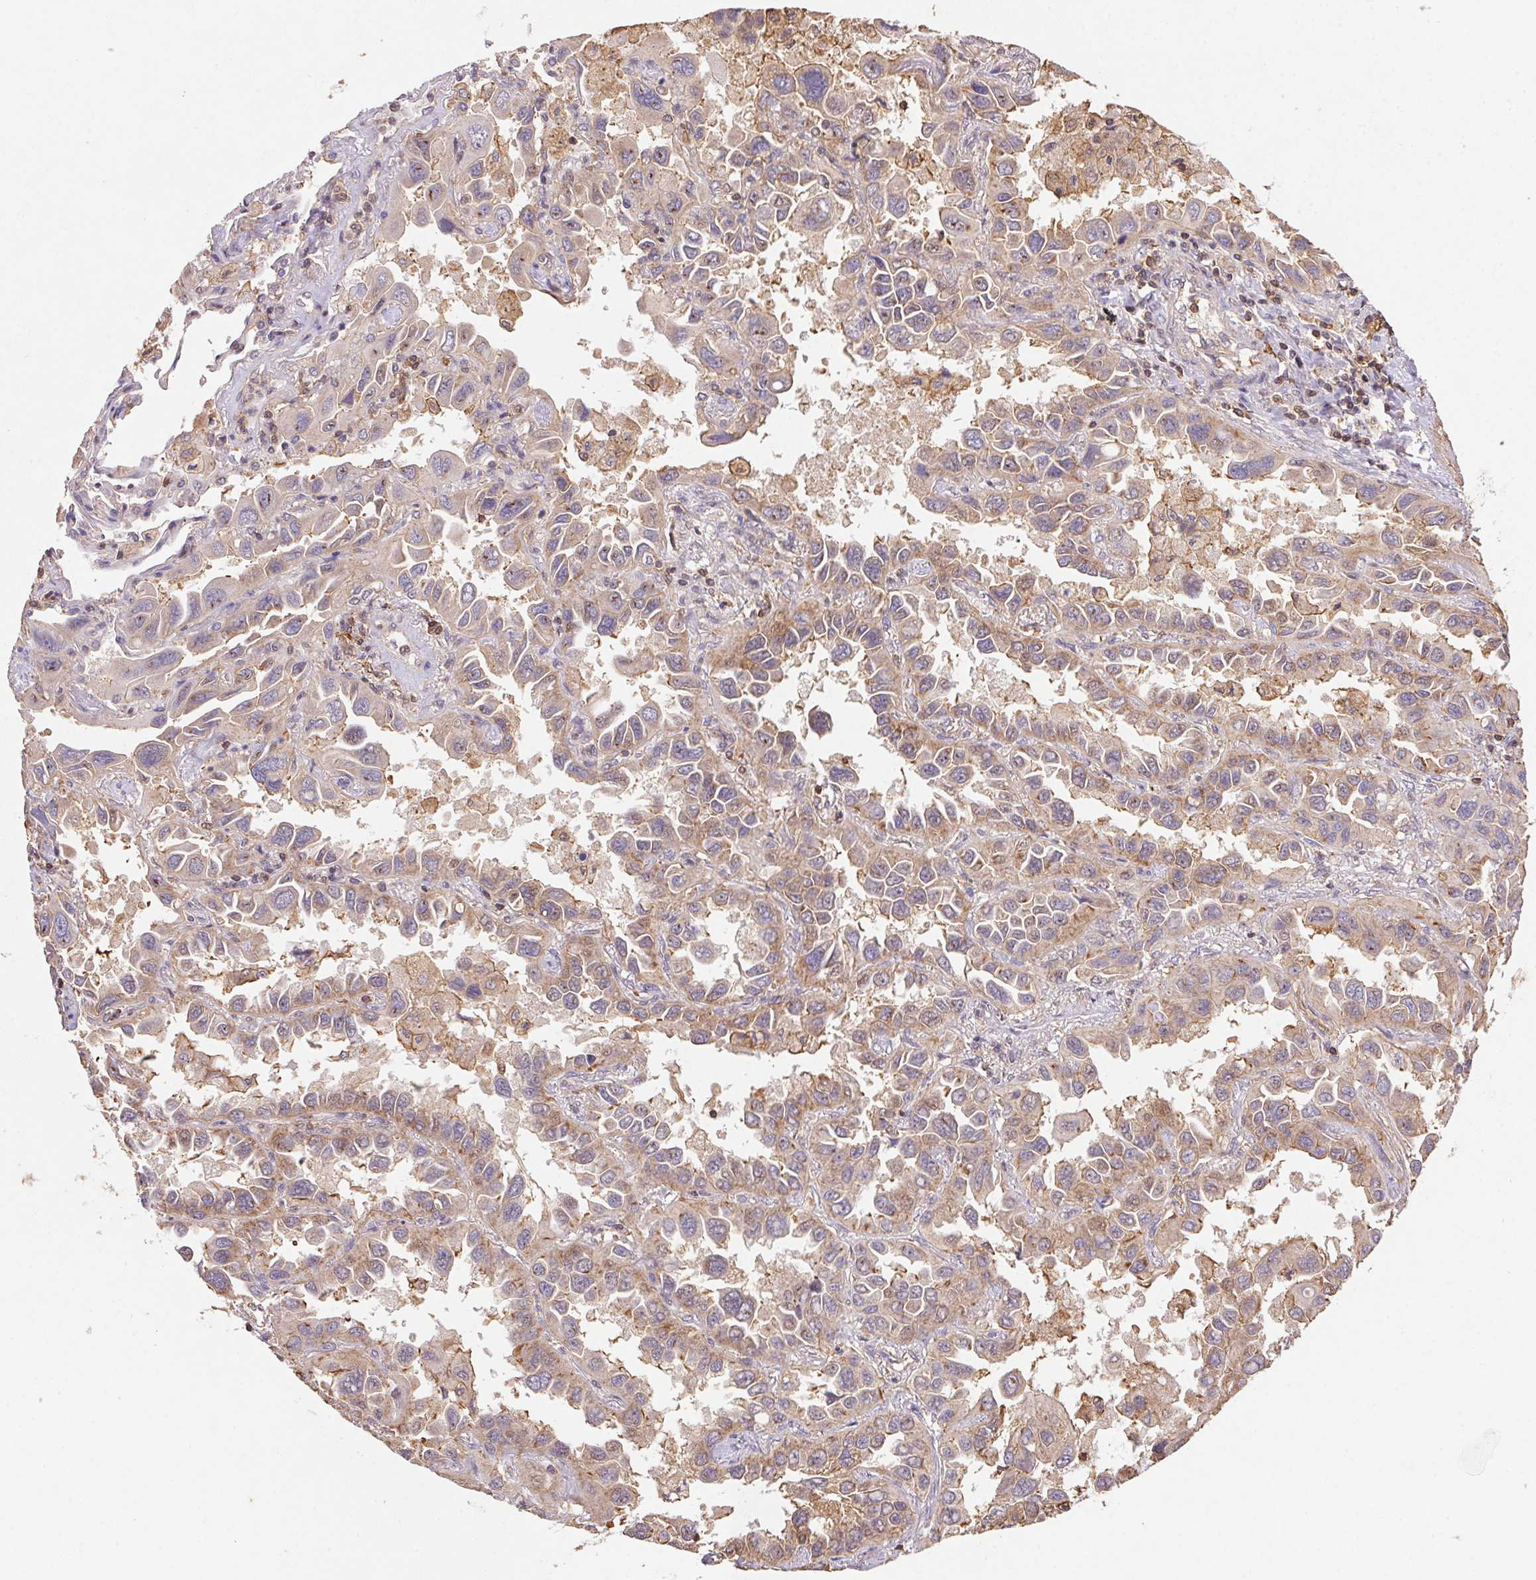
{"staining": {"intensity": "moderate", "quantity": "25%-75%", "location": "cytoplasmic/membranous"}, "tissue": "lung cancer", "cell_type": "Tumor cells", "image_type": "cancer", "snomed": [{"axis": "morphology", "description": "Adenocarcinoma, NOS"}, {"axis": "topography", "description": "Lung"}], "caption": "This image demonstrates IHC staining of human lung cancer, with medium moderate cytoplasmic/membranous expression in about 25%-75% of tumor cells.", "gene": "ATG10", "patient": {"sex": "male", "age": 64}}